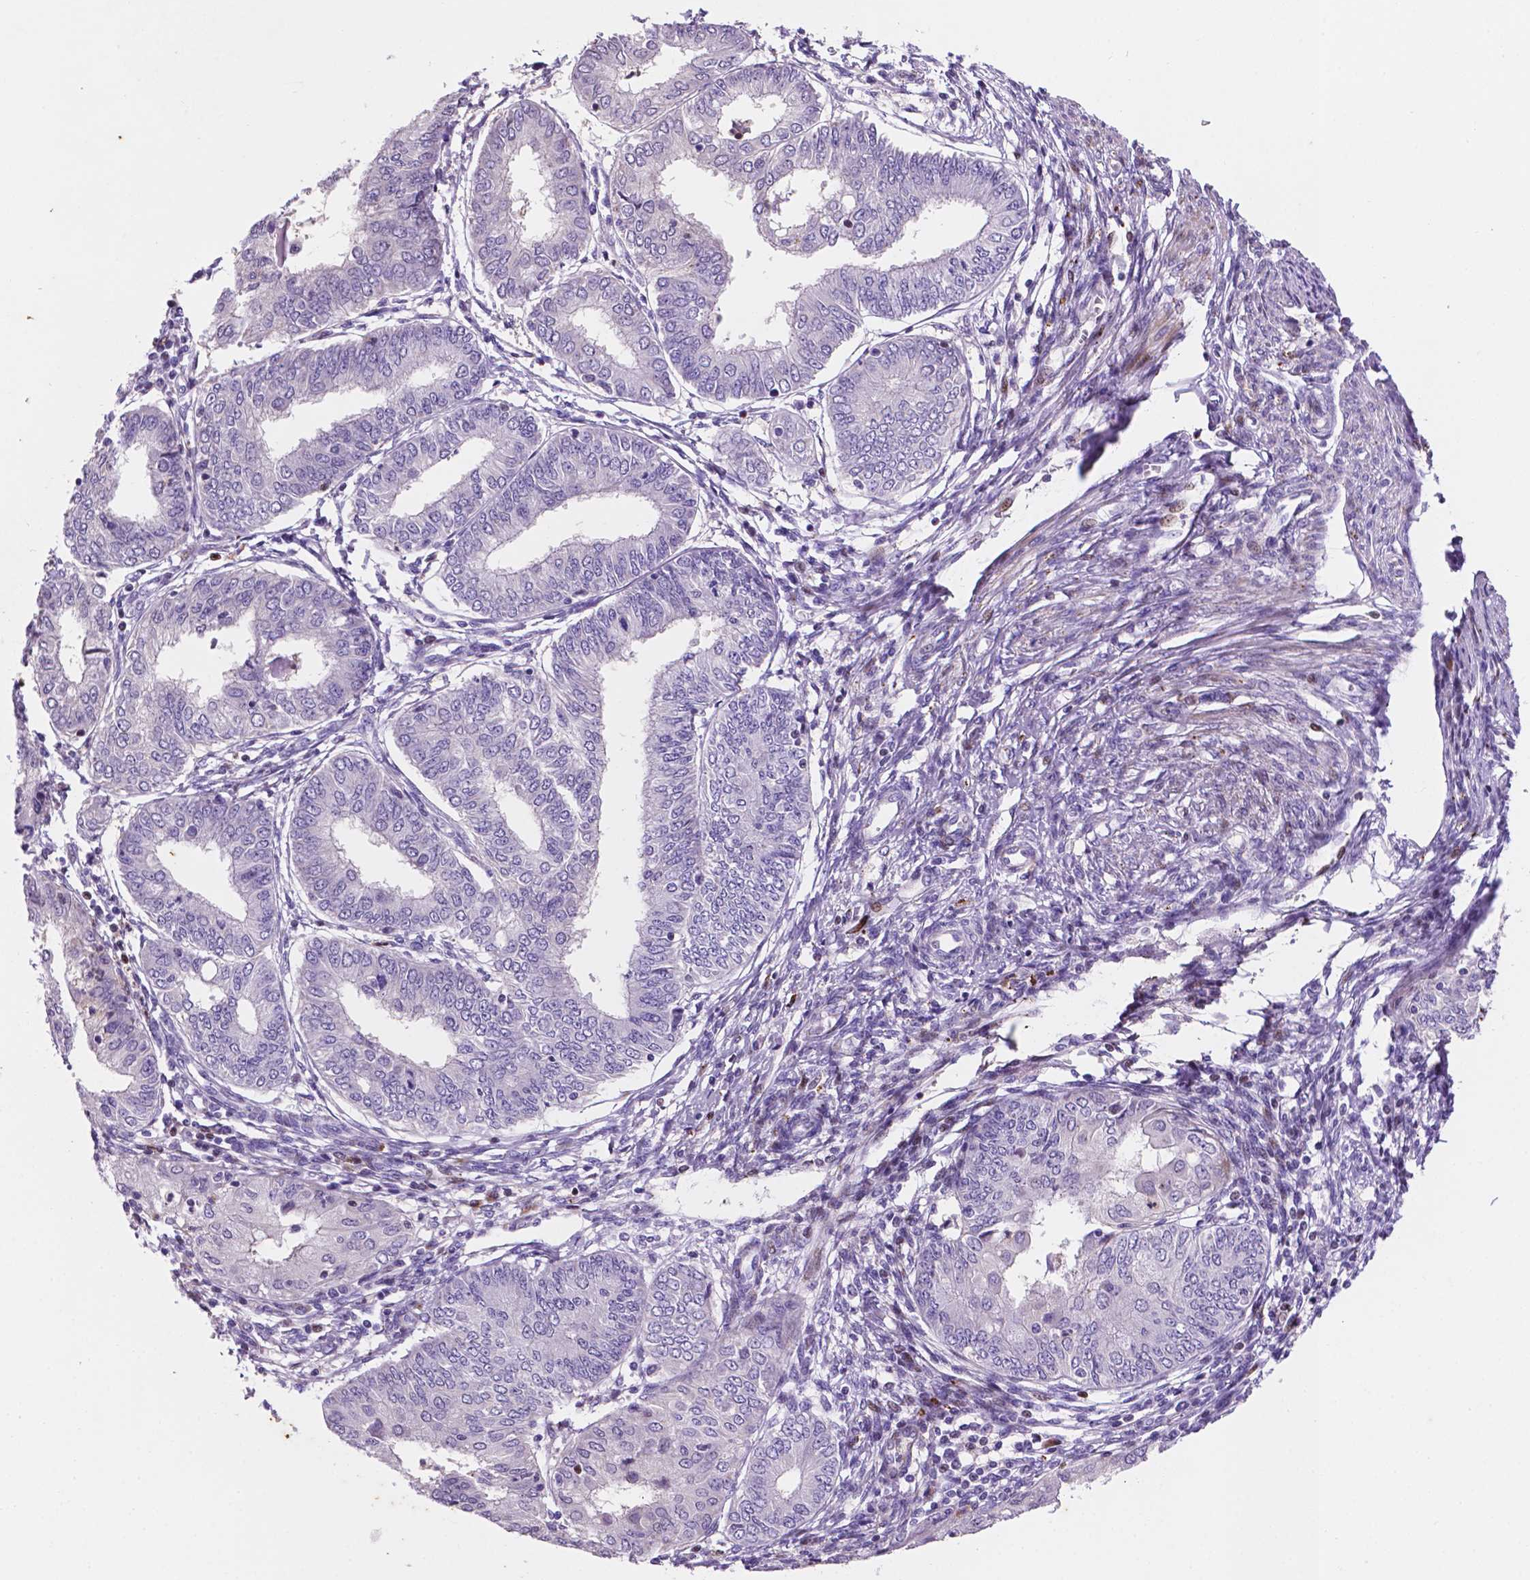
{"staining": {"intensity": "negative", "quantity": "none", "location": "none"}, "tissue": "endometrial cancer", "cell_type": "Tumor cells", "image_type": "cancer", "snomed": [{"axis": "morphology", "description": "Adenocarcinoma, NOS"}, {"axis": "topography", "description": "Endometrium"}], "caption": "Protein analysis of endometrial cancer (adenocarcinoma) demonstrates no significant positivity in tumor cells.", "gene": "TM4SF20", "patient": {"sex": "female", "age": 68}}